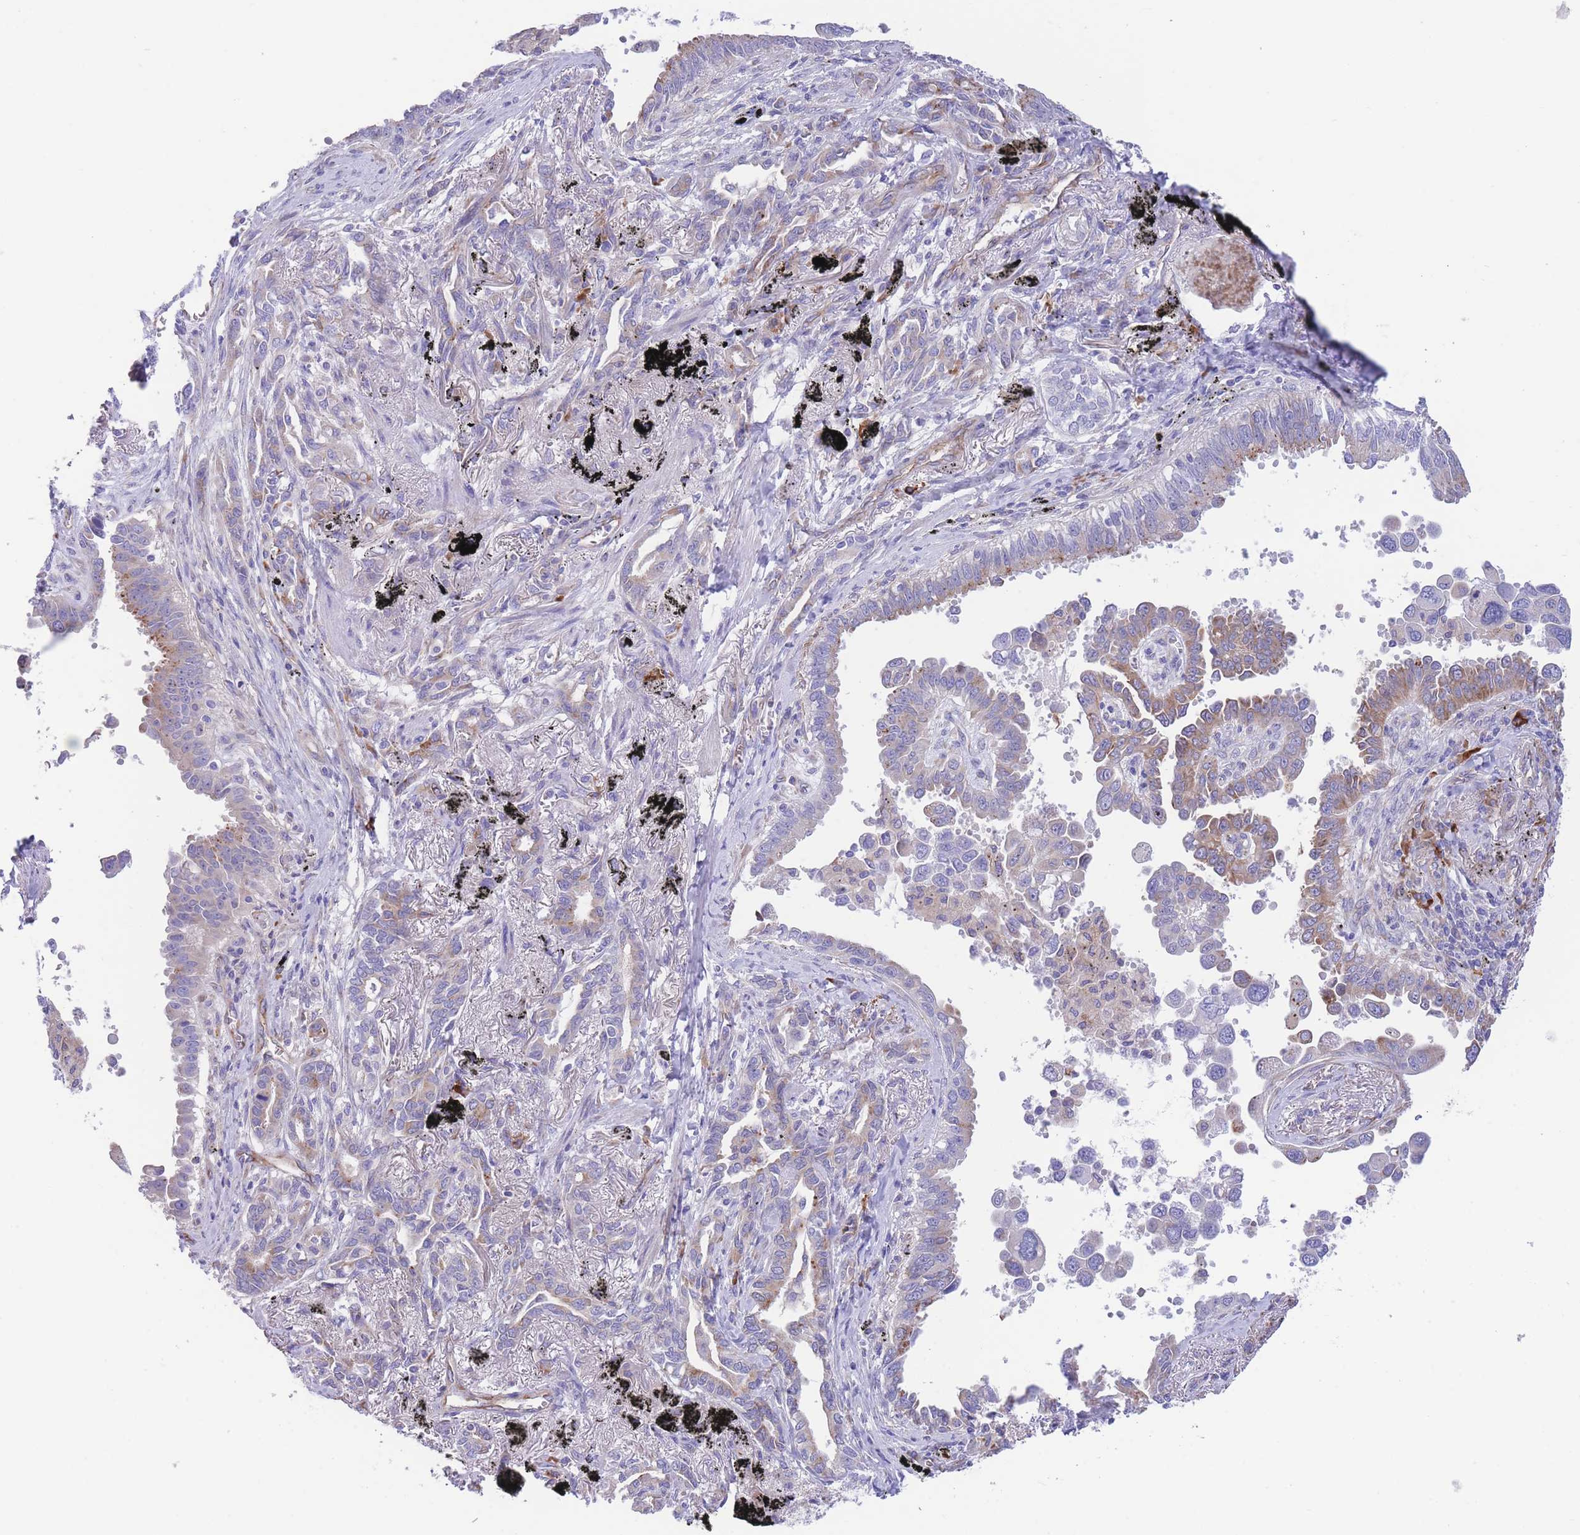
{"staining": {"intensity": "moderate", "quantity": "<25%", "location": "cytoplasmic/membranous"}, "tissue": "lung cancer", "cell_type": "Tumor cells", "image_type": "cancer", "snomed": [{"axis": "morphology", "description": "Adenocarcinoma, NOS"}, {"axis": "topography", "description": "Lung"}], "caption": "Immunohistochemistry staining of adenocarcinoma (lung), which exhibits low levels of moderate cytoplasmic/membranous expression in about <25% of tumor cells indicating moderate cytoplasmic/membranous protein expression. The staining was performed using DAB (3,3'-diaminobenzidine) (brown) for protein detection and nuclei were counterstained in hematoxylin (blue).", "gene": "DET1", "patient": {"sex": "male", "age": 67}}